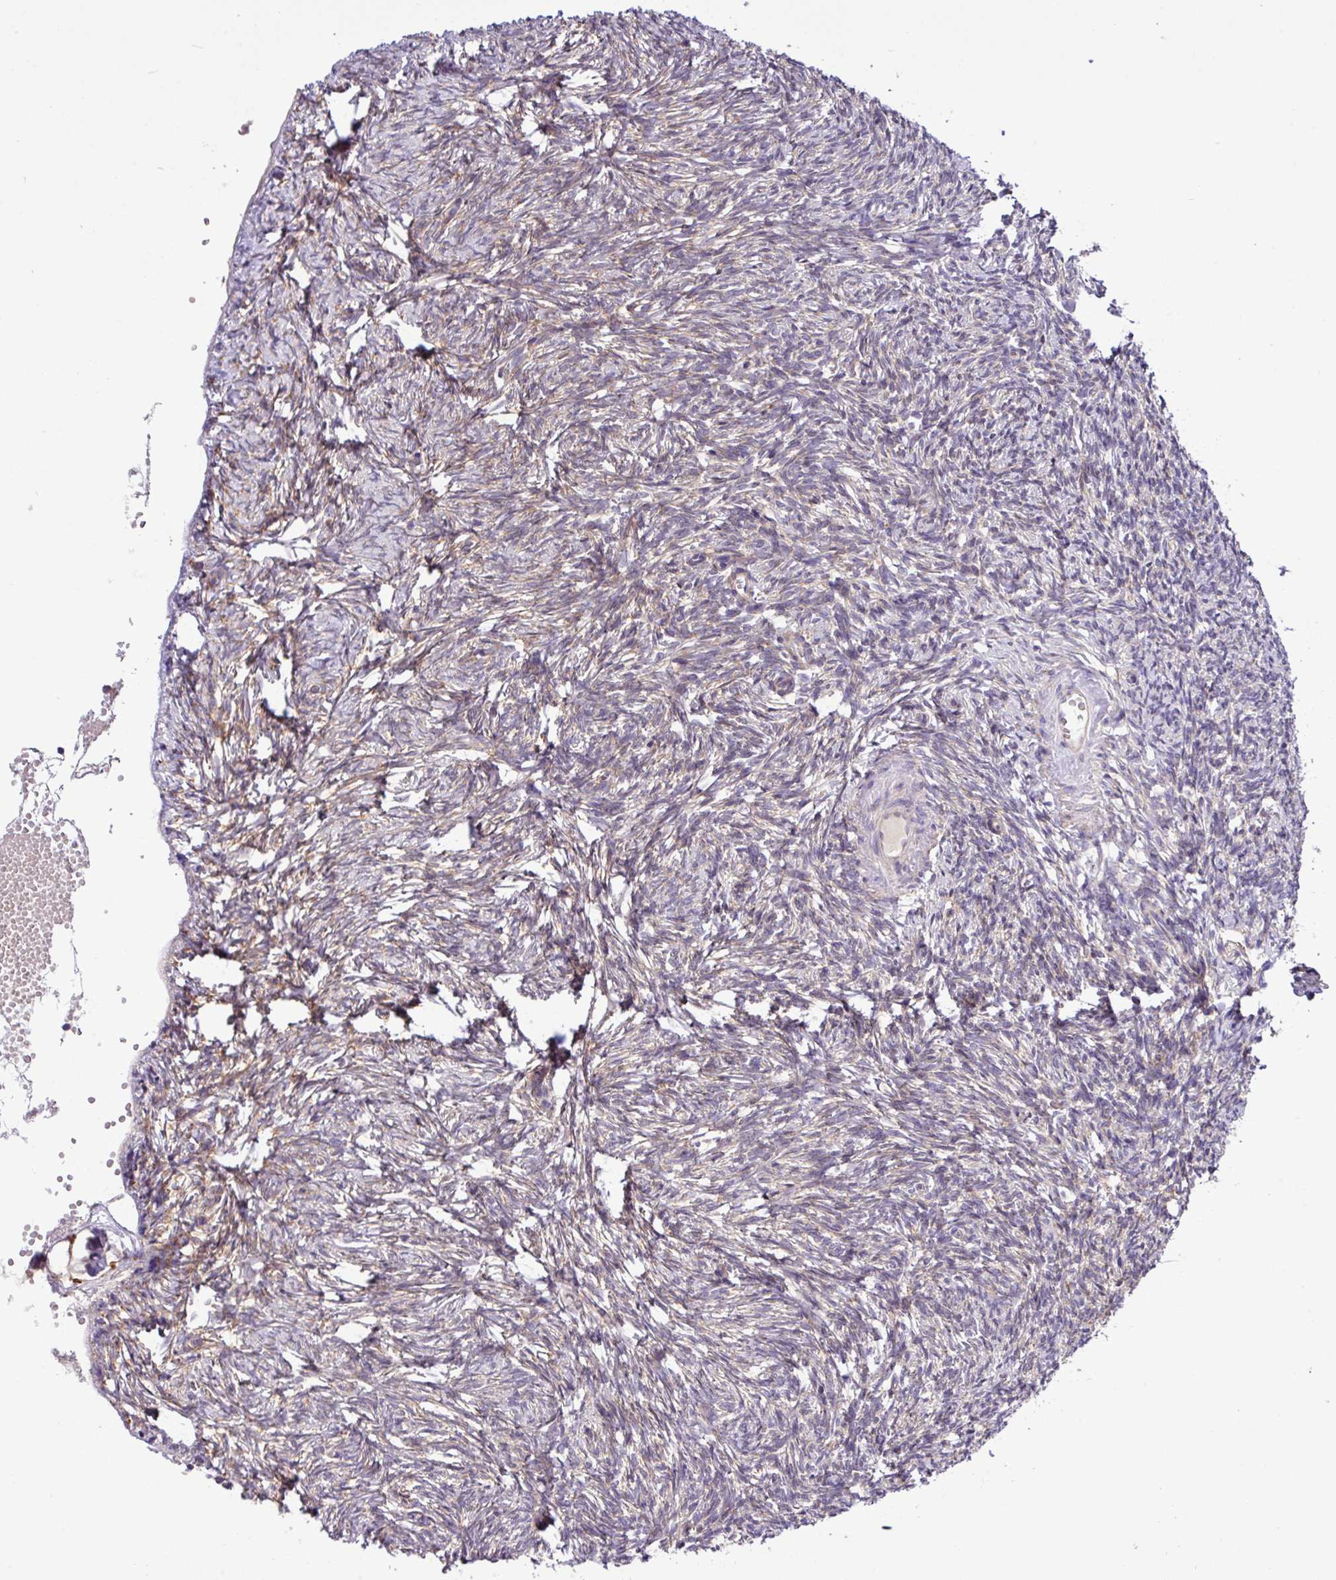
{"staining": {"intensity": "weak", "quantity": ">75%", "location": "cytoplasmic/membranous"}, "tissue": "ovary", "cell_type": "Follicle cells", "image_type": "normal", "snomed": [{"axis": "morphology", "description": "Normal tissue, NOS"}, {"axis": "topography", "description": "Ovary"}], "caption": "A histopathology image showing weak cytoplasmic/membranous positivity in about >75% of follicle cells in benign ovary, as visualized by brown immunohistochemical staining.", "gene": "TM2D2", "patient": {"sex": "female", "age": 51}}